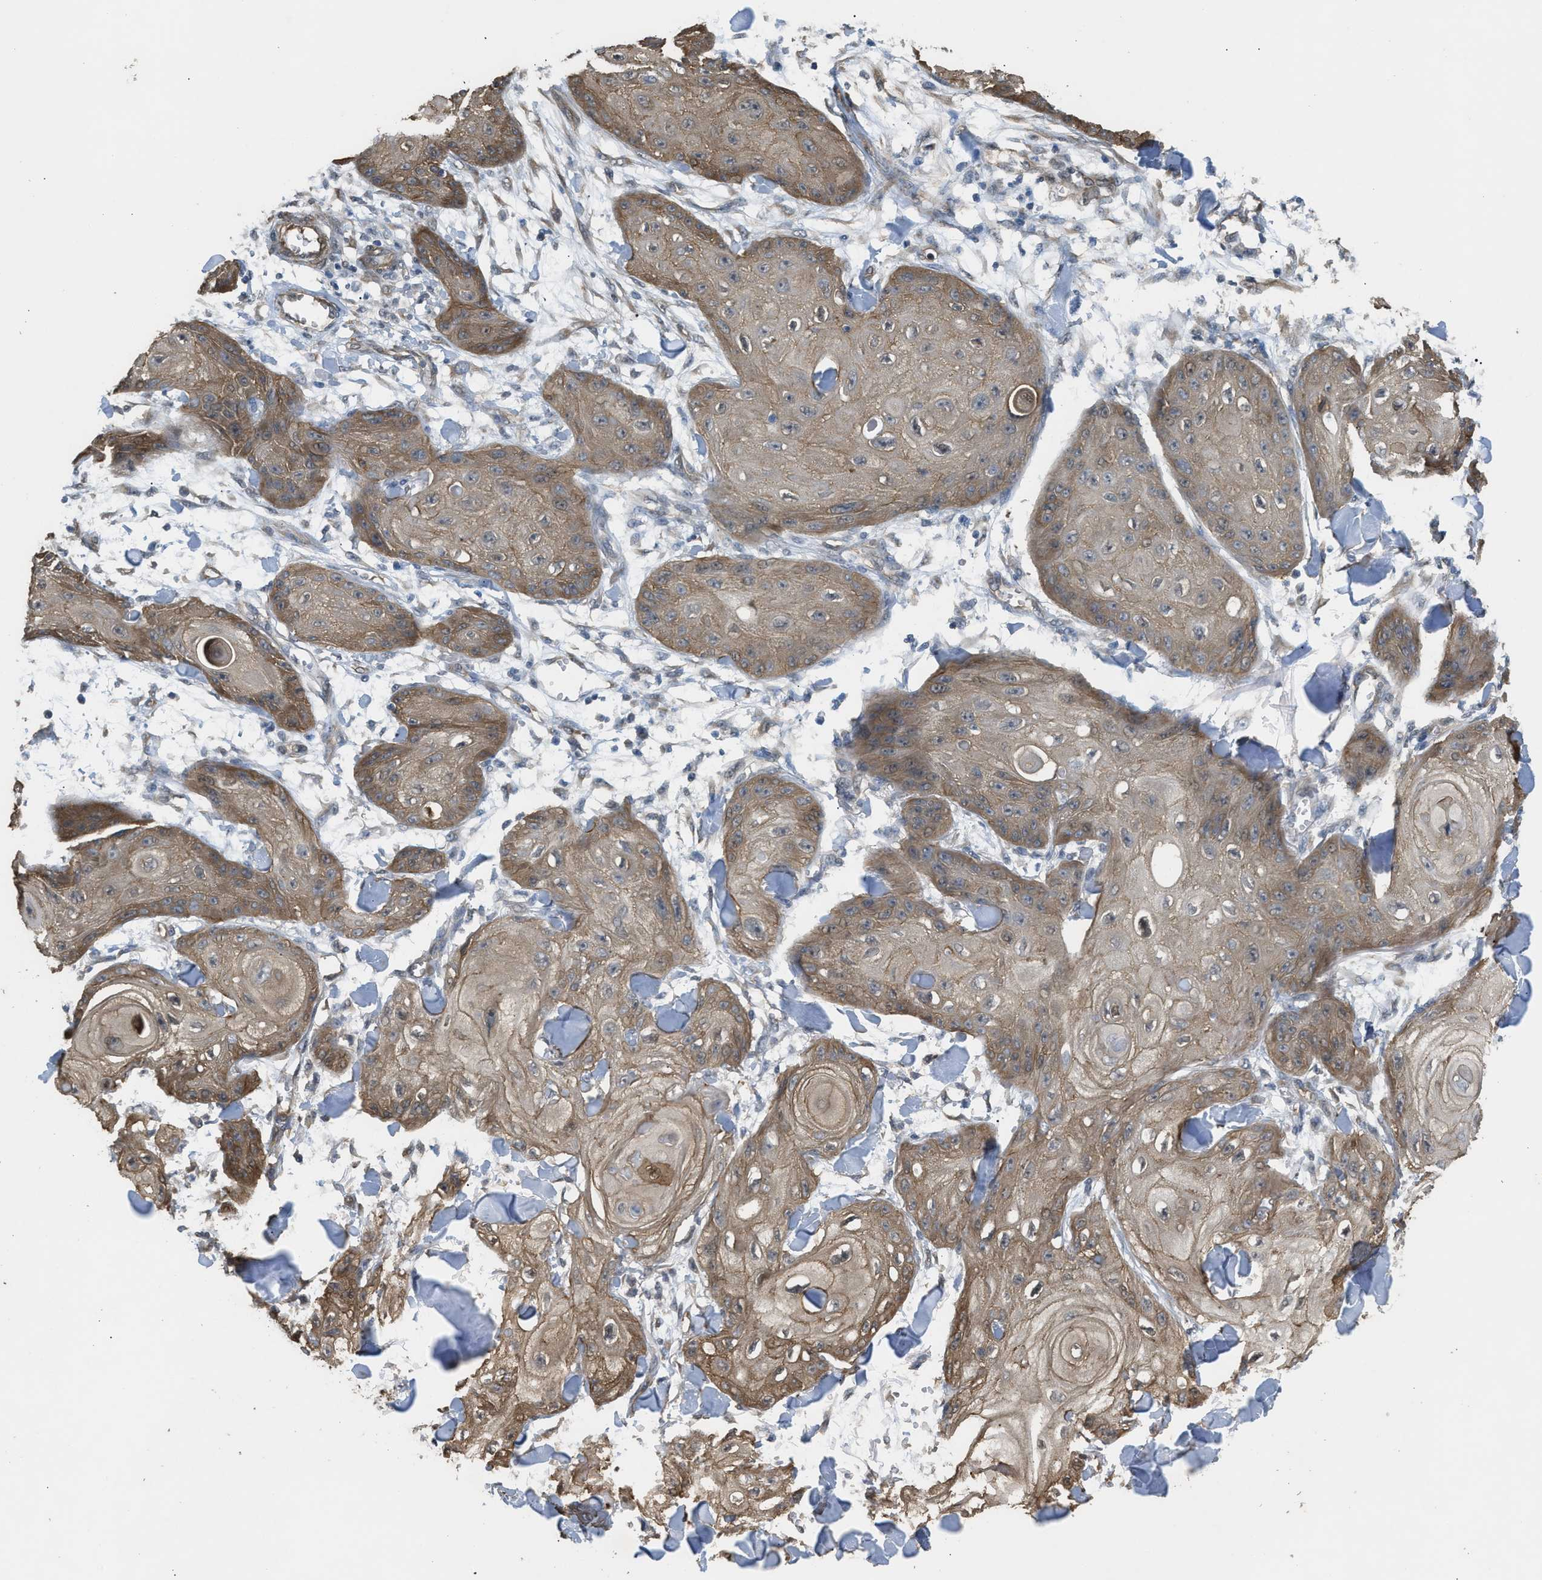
{"staining": {"intensity": "weak", "quantity": ">75%", "location": "cytoplasmic/membranous"}, "tissue": "skin cancer", "cell_type": "Tumor cells", "image_type": "cancer", "snomed": [{"axis": "morphology", "description": "Squamous cell carcinoma, NOS"}, {"axis": "topography", "description": "Skin"}], "caption": "An image of squamous cell carcinoma (skin) stained for a protein exhibits weak cytoplasmic/membranous brown staining in tumor cells. Ihc stains the protein of interest in brown and the nuclei are stained blue.", "gene": "BAG3", "patient": {"sex": "male", "age": 74}}